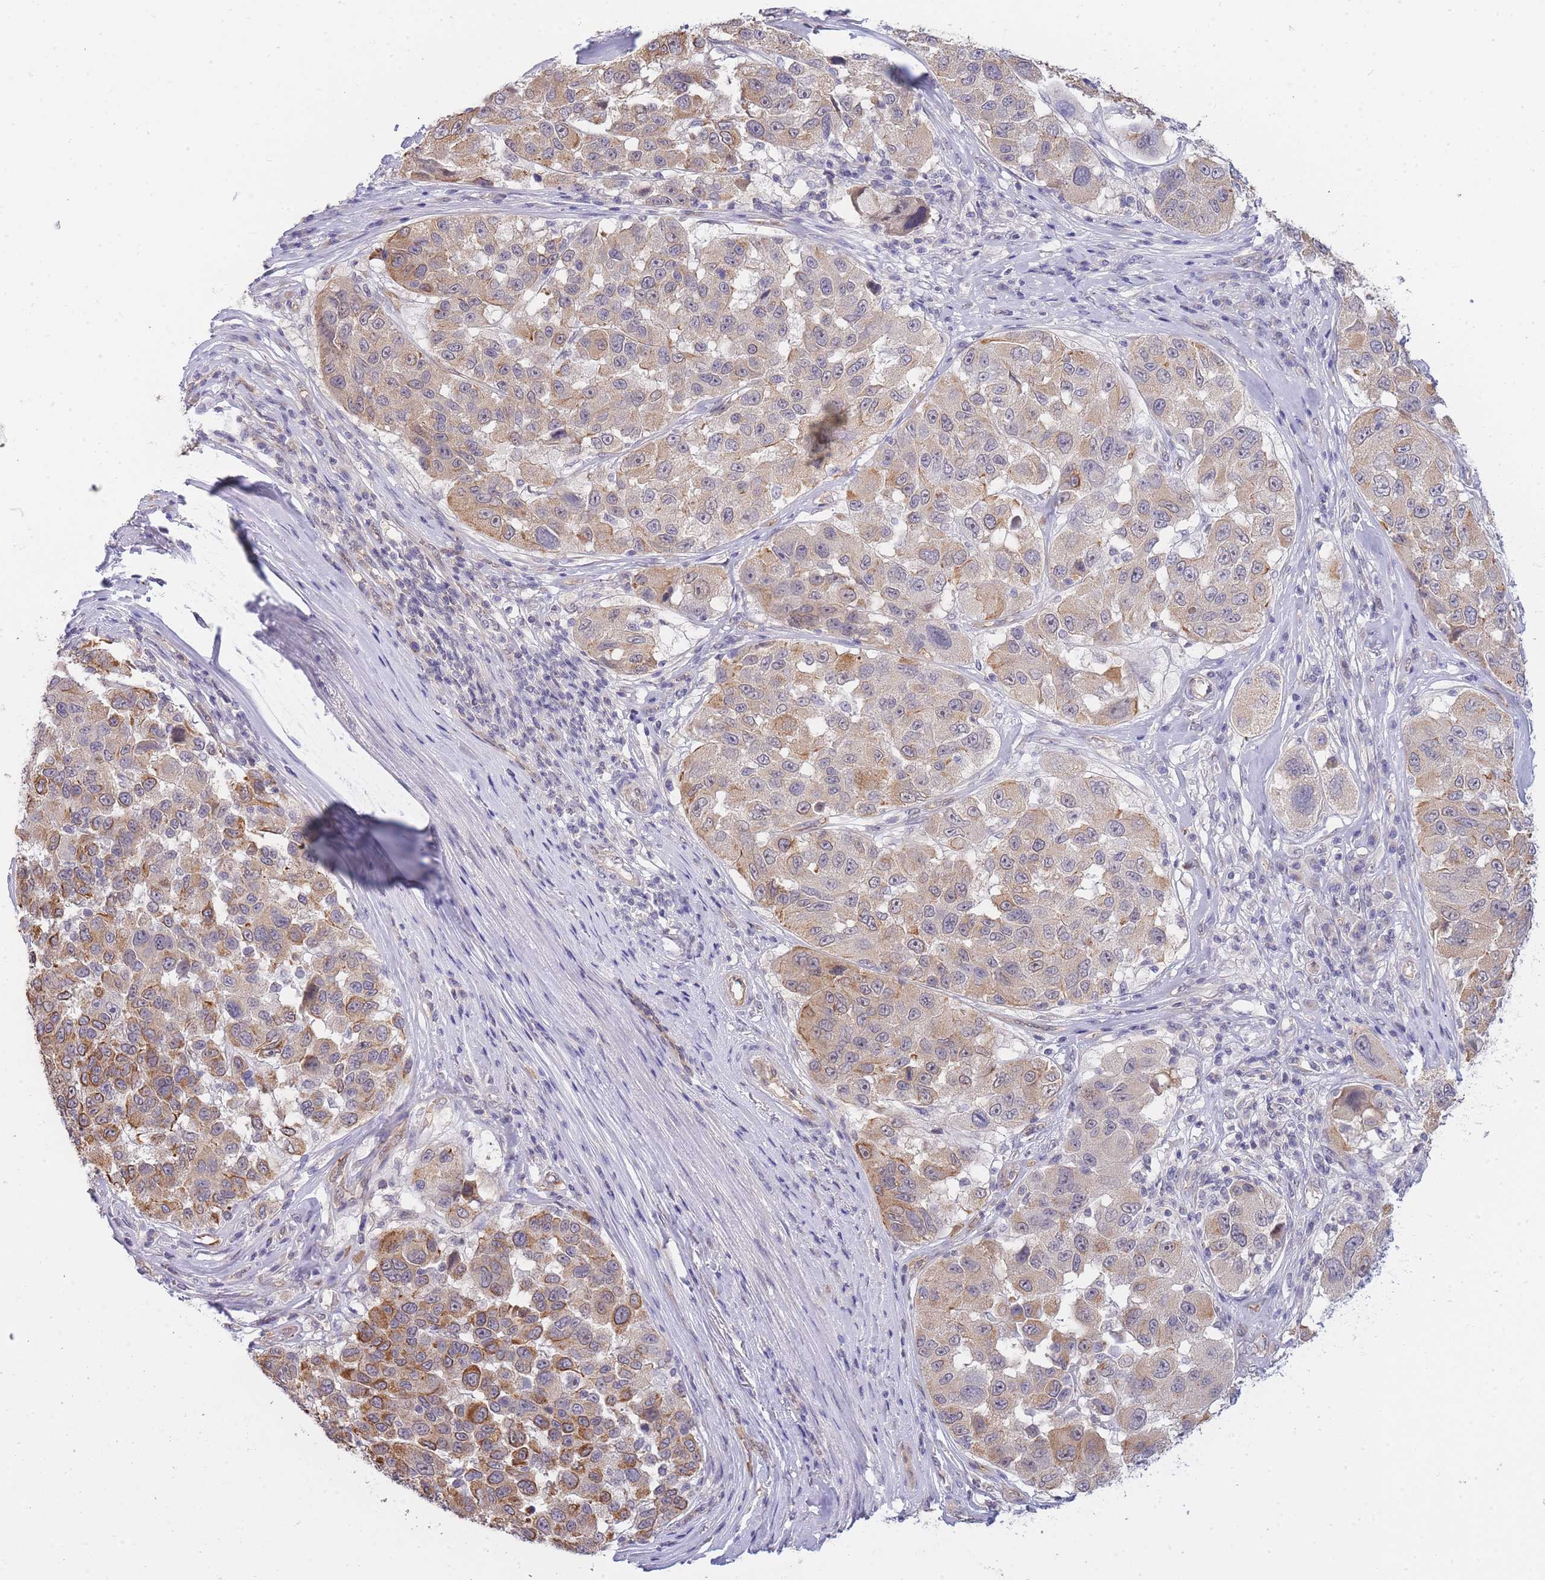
{"staining": {"intensity": "moderate", "quantity": "25%-75%", "location": "cytoplasmic/membranous"}, "tissue": "melanoma", "cell_type": "Tumor cells", "image_type": "cancer", "snomed": [{"axis": "morphology", "description": "Malignant melanoma, NOS"}, {"axis": "topography", "description": "Skin"}], "caption": "DAB (3,3'-diaminobenzidine) immunohistochemical staining of malignant melanoma exhibits moderate cytoplasmic/membranous protein expression in approximately 25%-75% of tumor cells.", "gene": "C19orf25", "patient": {"sex": "female", "age": 66}}